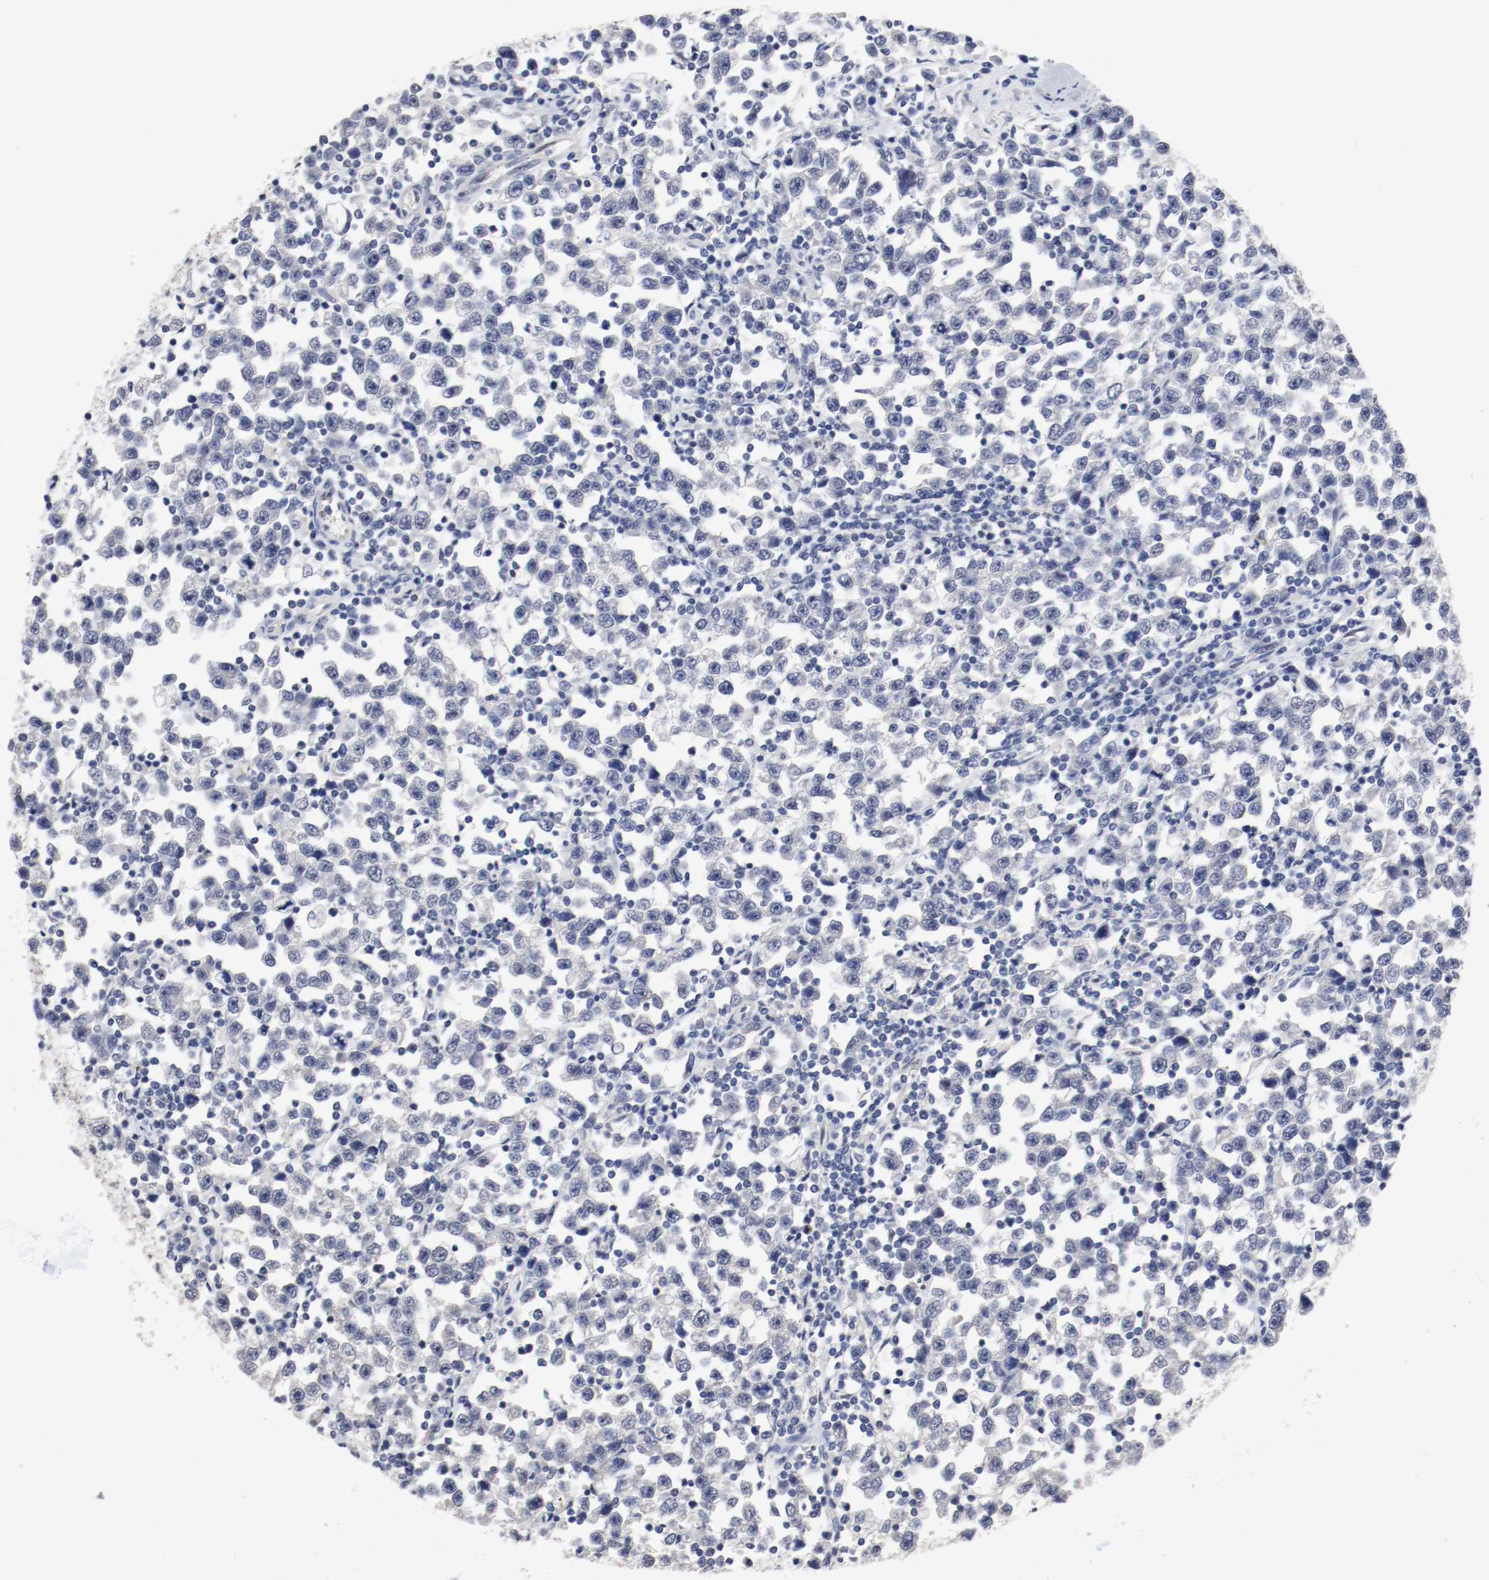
{"staining": {"intensity": "negative", "quantity": "none", "location": "none"}, "tissue": "testis cancer", "cell_type": "Tumor cells", "image_type": "cancer", "snomed": [{"axis": "morphology", "description": "Seminoma, NOS"}, {"axis": "topography", "description": "Testis"}], "caption": "The image reveals no significant expression in tumor cells of seminoma (testis).", "gene": "FOSL2", "patient": {"sex": "male", "age": 43}}